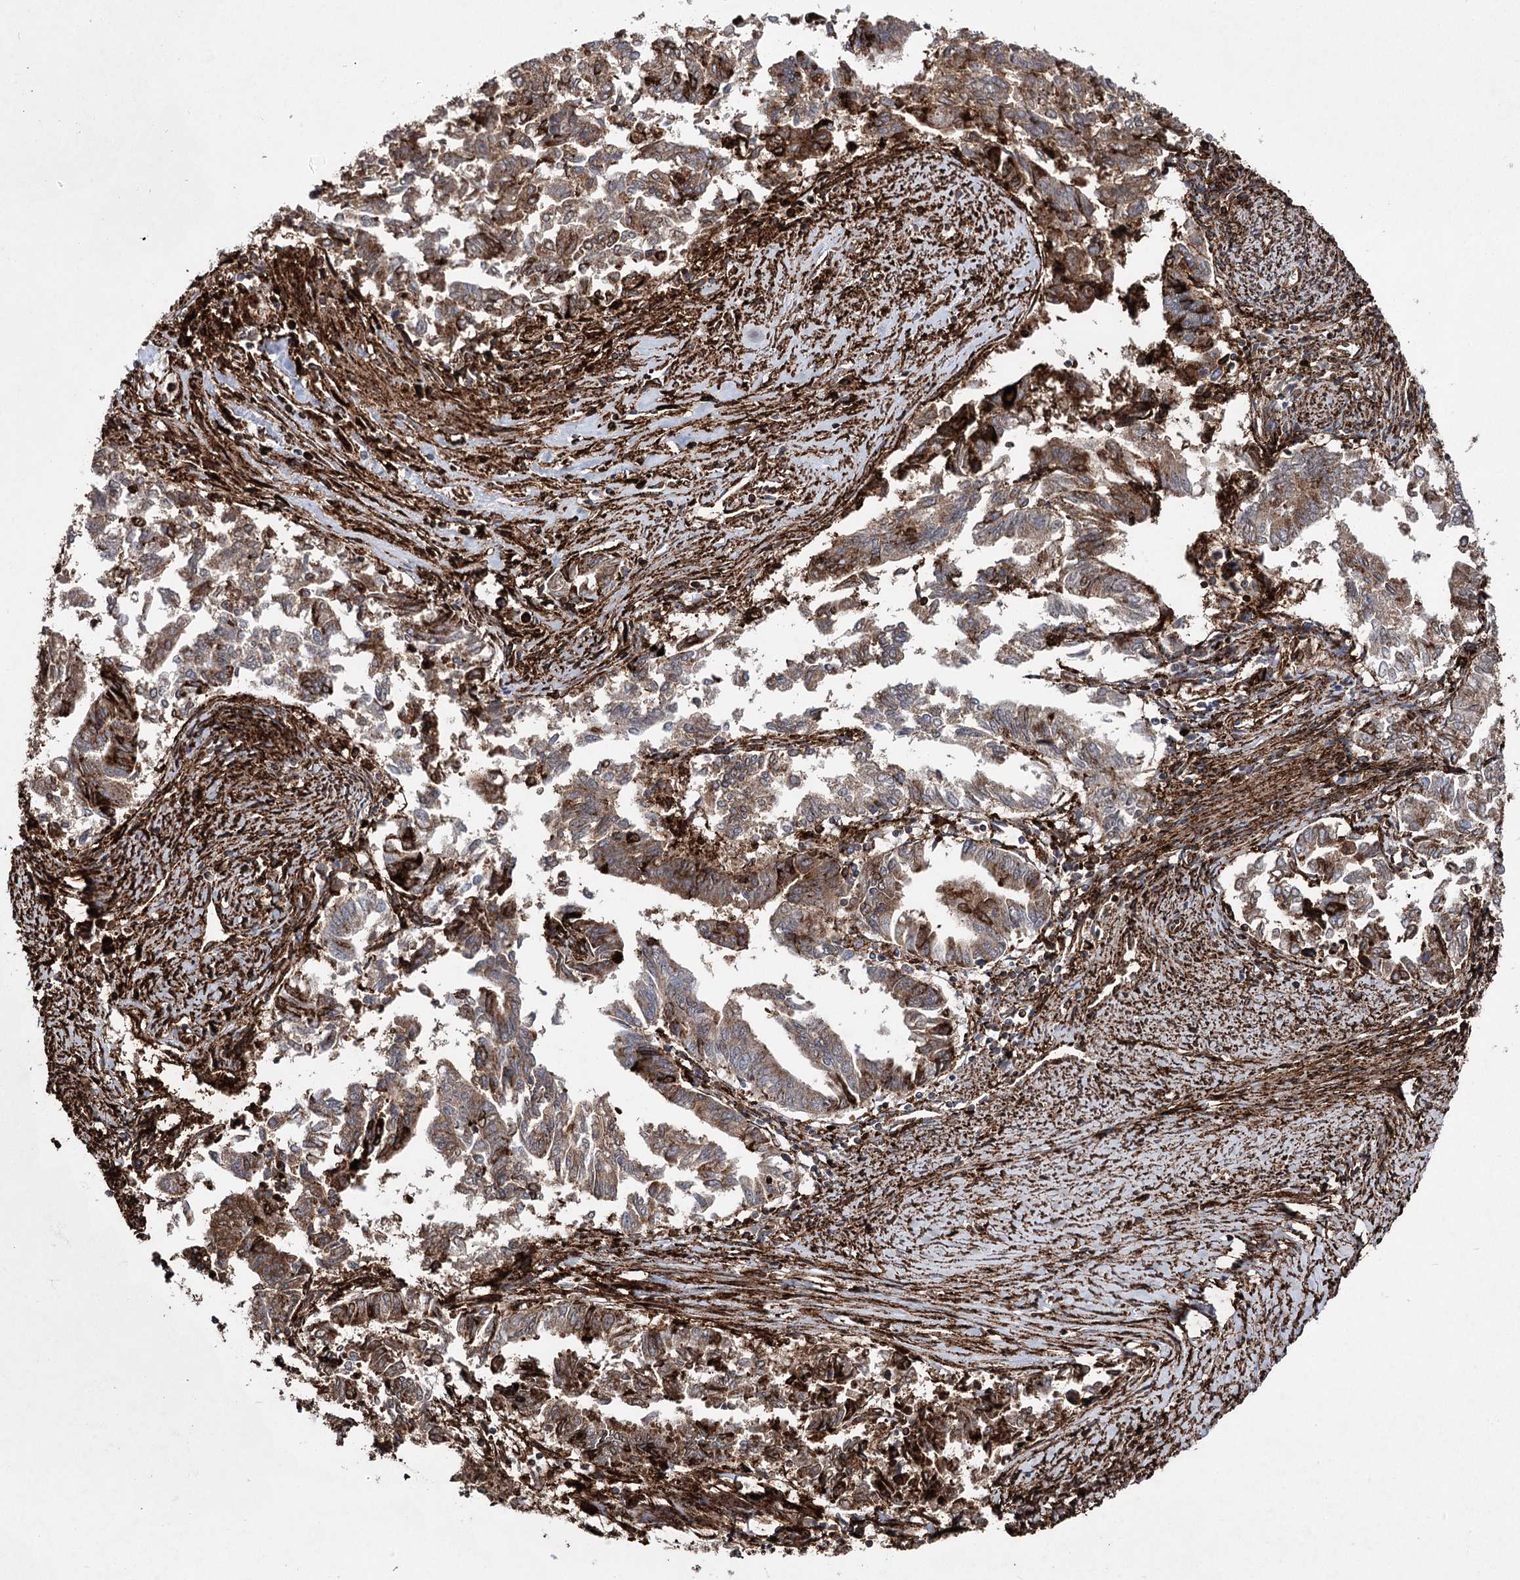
{"staining": {"intensity": "weak", "quantity": ">75%", "location": "cytoplasmic/membranous"}, "tissue": "endometrial cancer", "cell_type": "Tumor cells", "image_type": "cancer", "snomed": [{"axis": "morphology", "description": "Adenocarcinoma, NOS"}, {"axis": "topography", "description": "Endometrium"}], "caption": "Endometrial cancer stained with a protein marker reveals weak staining in tumor cells.", "gene": "DCUN1D4", "patient": {"sex": "female", "age": 79}}